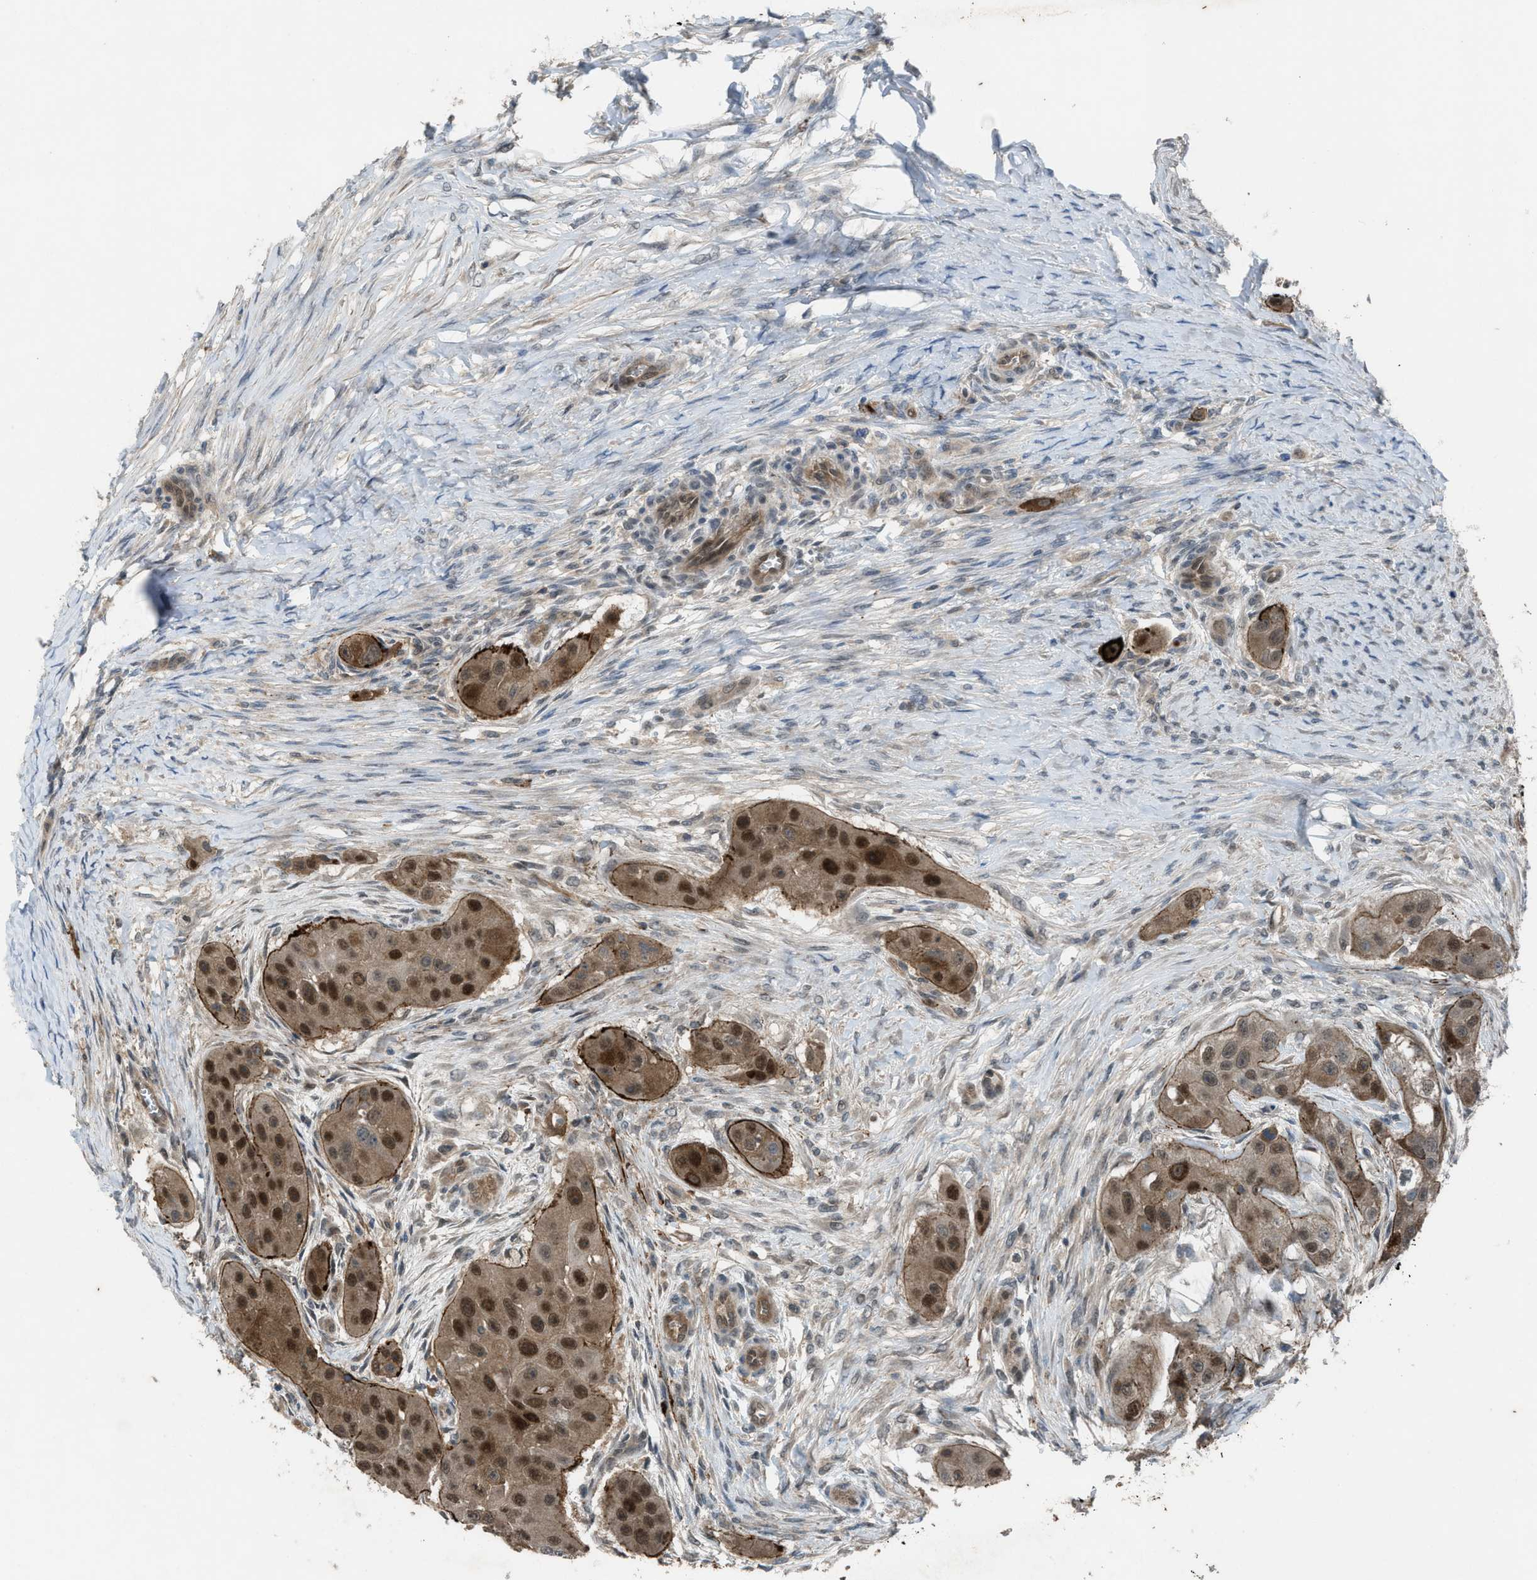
{"staining": {"intensity": "strong", "quantity": "25%-75%", "location": "cytoplasmic/membranous,nuclear"}, "tissue": "head and neck cancer", "cell_type": "Tumor cells", "image_type": "cancer", "snomed": [{"axis": "morphology", "description": "Normal tissue, NOS"}, {"axis": "morphology", "description": "Squamous cell carcinoma, NOS"}, {"axis": "topography", "description": "Skeletal muscle"}, {"axis": "topography", "description": "Head-Neck"}], "caption": "The immunohistochemical stain shows strong cytoplasmic/membranous and nuclear staining in tumor cells of squamous cell carcinoma (head and neck) tissue.", "gene": "PLAA", "patient": {"sex": "male", "age": 51}}